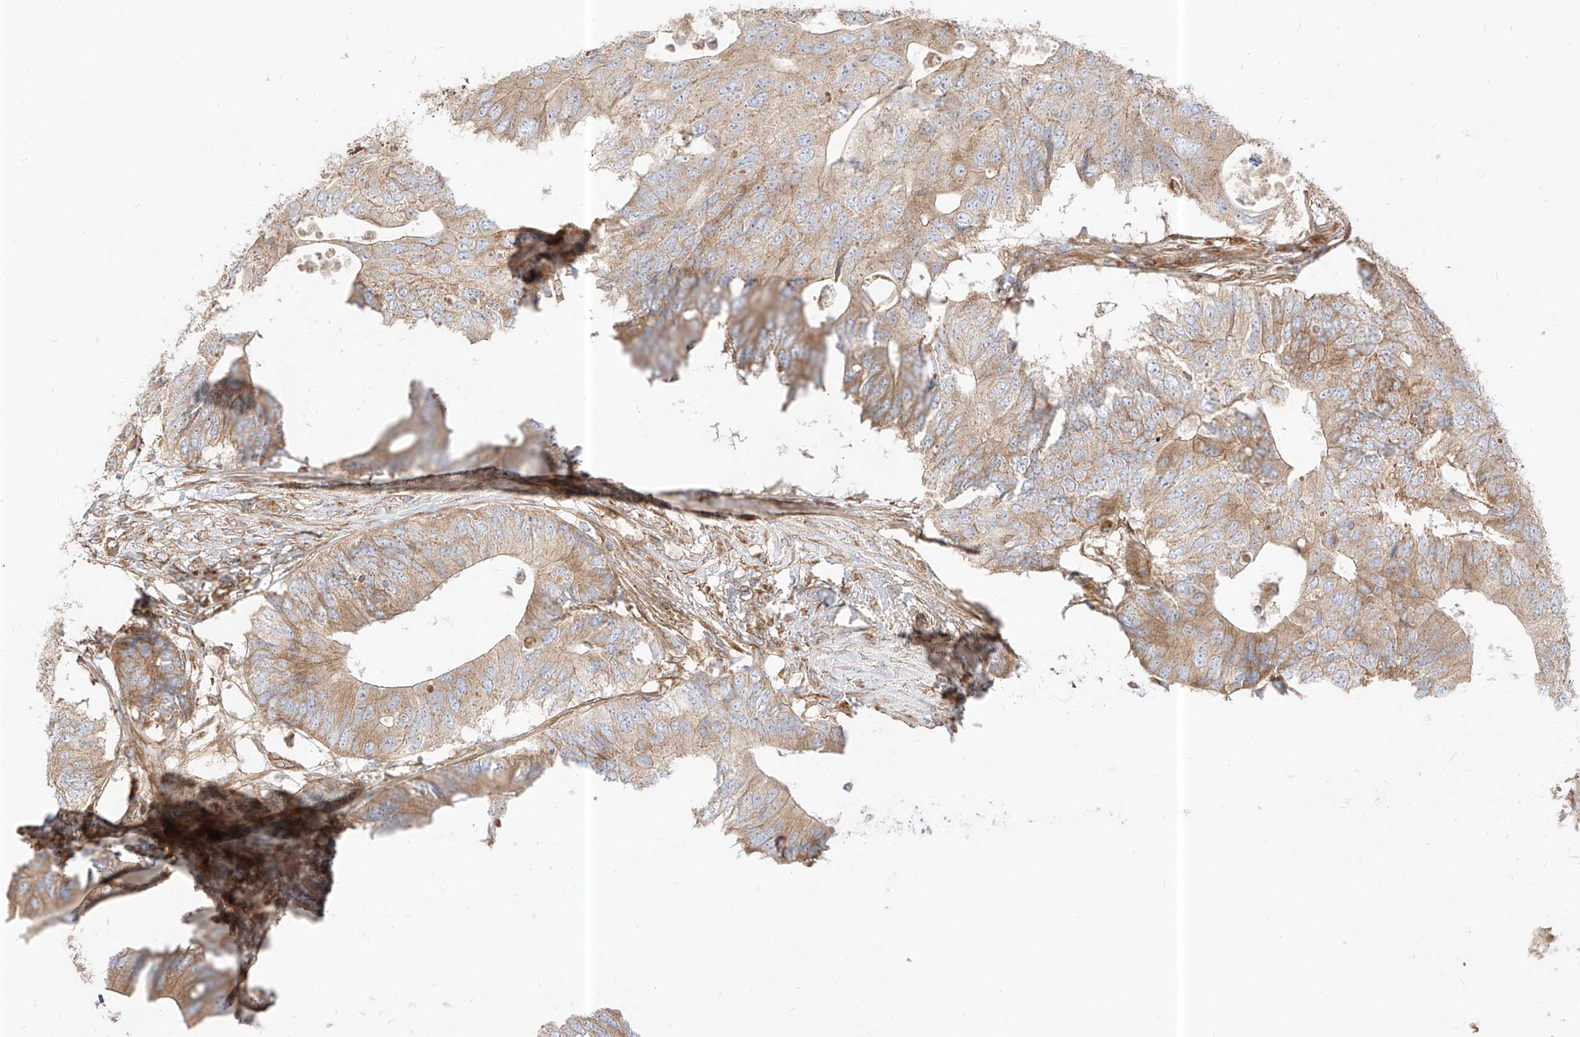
{"staining": {"intensity": "weak", "quantity": ">75%", "location": "cytoplasmic/membranous"}, "tissue": "colorectal cancer", "cell_type": "Tumor cells", "image_type": "cancer", "snomed": [{"axis": "morphology", "description": "Adenocarcinoma, NOS"}, {"axis": "topography", "description": "Colon"}], "caption": "Colorectal adenocarcinoma tissue displays weak cytoplasmic/membranous positivity in approximately >75% of tumor cells (DAB (3,3'-diaminobenzidine) IHC, brown staining for protein, blue staining for nuclei).", "gene": "PLCL1", "patient": {"sex": "male", "age": 71}}